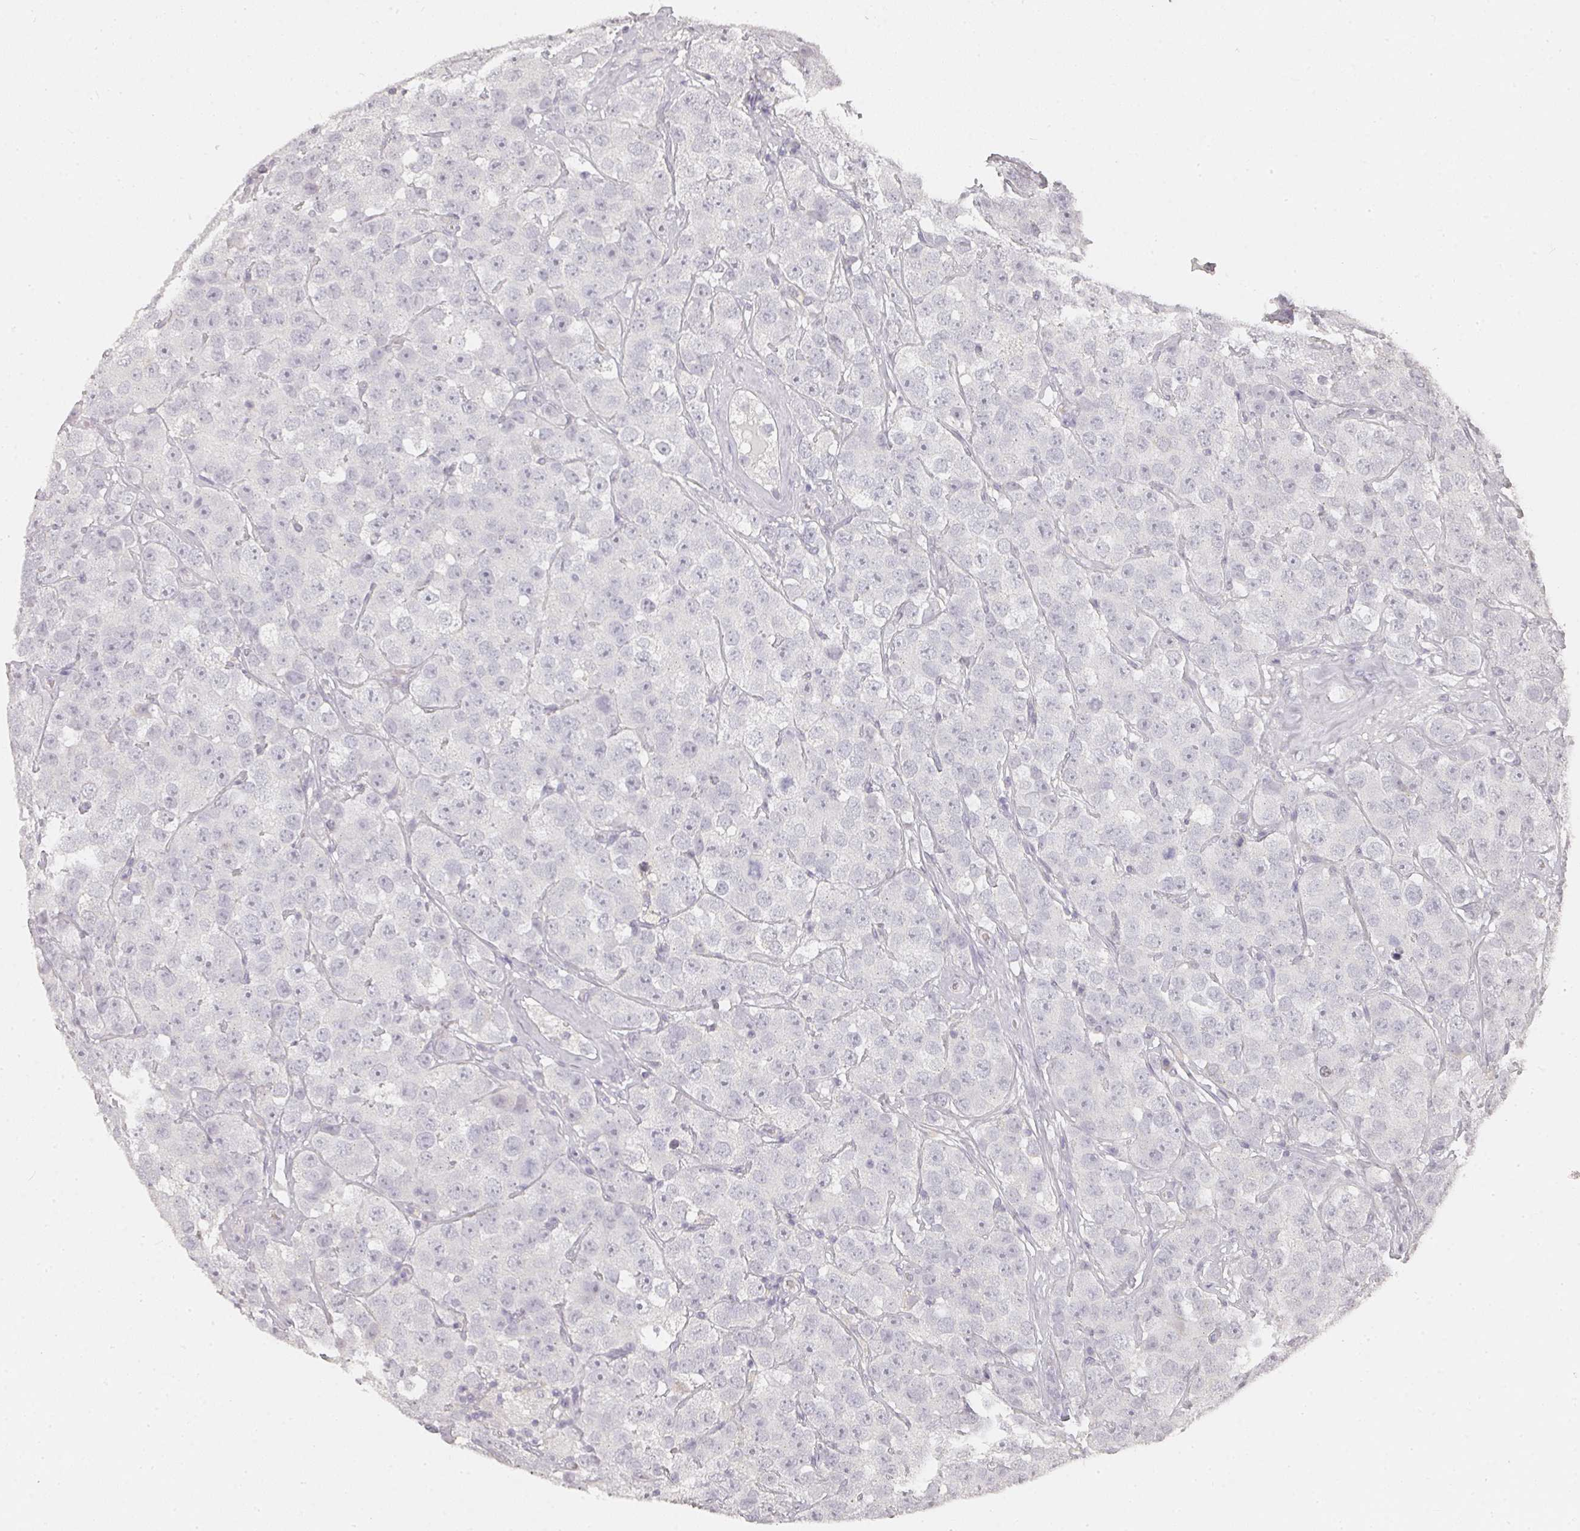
{"staining": {"intensity": "negative", "quantity": "none", "location": "none"}, "tissue": "testis cancer", "cell_type": "Tumor cells", "image_type": "cancer", "snomed": [{"axis": "morphology", "description": "Seminoma, NOS"}, {"axis": "topography", "description": "Testis"}], "caption": "Tumor cells show no significant protein staining in testis cancer.", "gene": "SHISA2", "patient": {"sex": "male", "age": 28}}